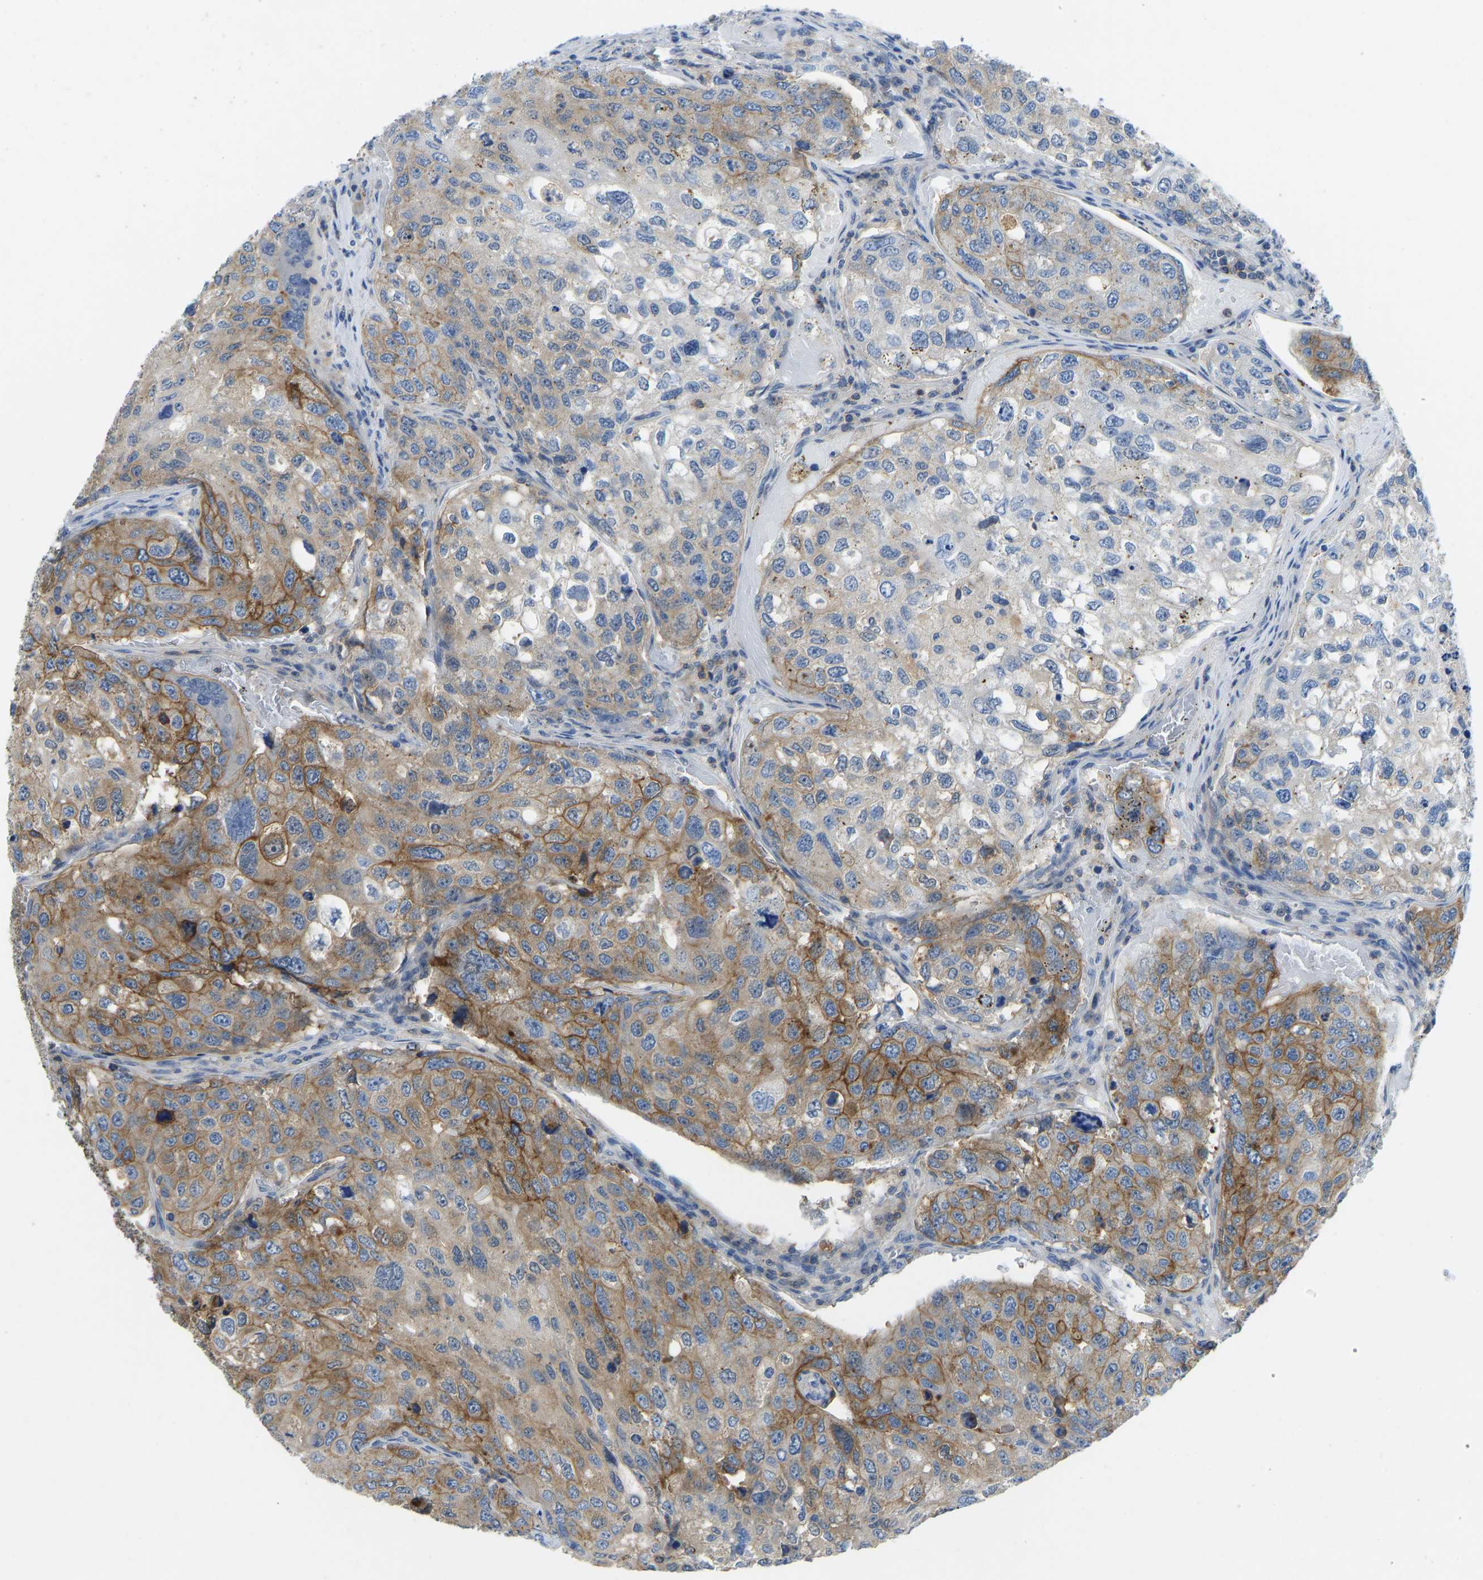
{"staining": {"intensity": "moderate", "quantity": "25%-75%", "location": "cytoplasmic/membranous"}, "tissue": "urothelial cancer", "cell_type": "Tumor cells", "image_type": "cancer", "snomed": [{"axis": "morphology", "description": "Urothelial carcinoma, High grade"}, {"axis": "topography", "description": "Lymph node"}, {"axis": "topography", "description": "Urinary bladder"}], "caption": "Urothelial cancer stained with IHC exhibits moderate cytoplasmic/membranous staining in approximately 25%-75% of tumor cells. The protein of interest is stained brown, and the nuclei are stained in blue (DAB (3,3'-diaminobenzidine) IHC with brightfield microscopy, high magnification).", "gene": "NDRG3", "patient": {"sex": "male", "age": 51}}